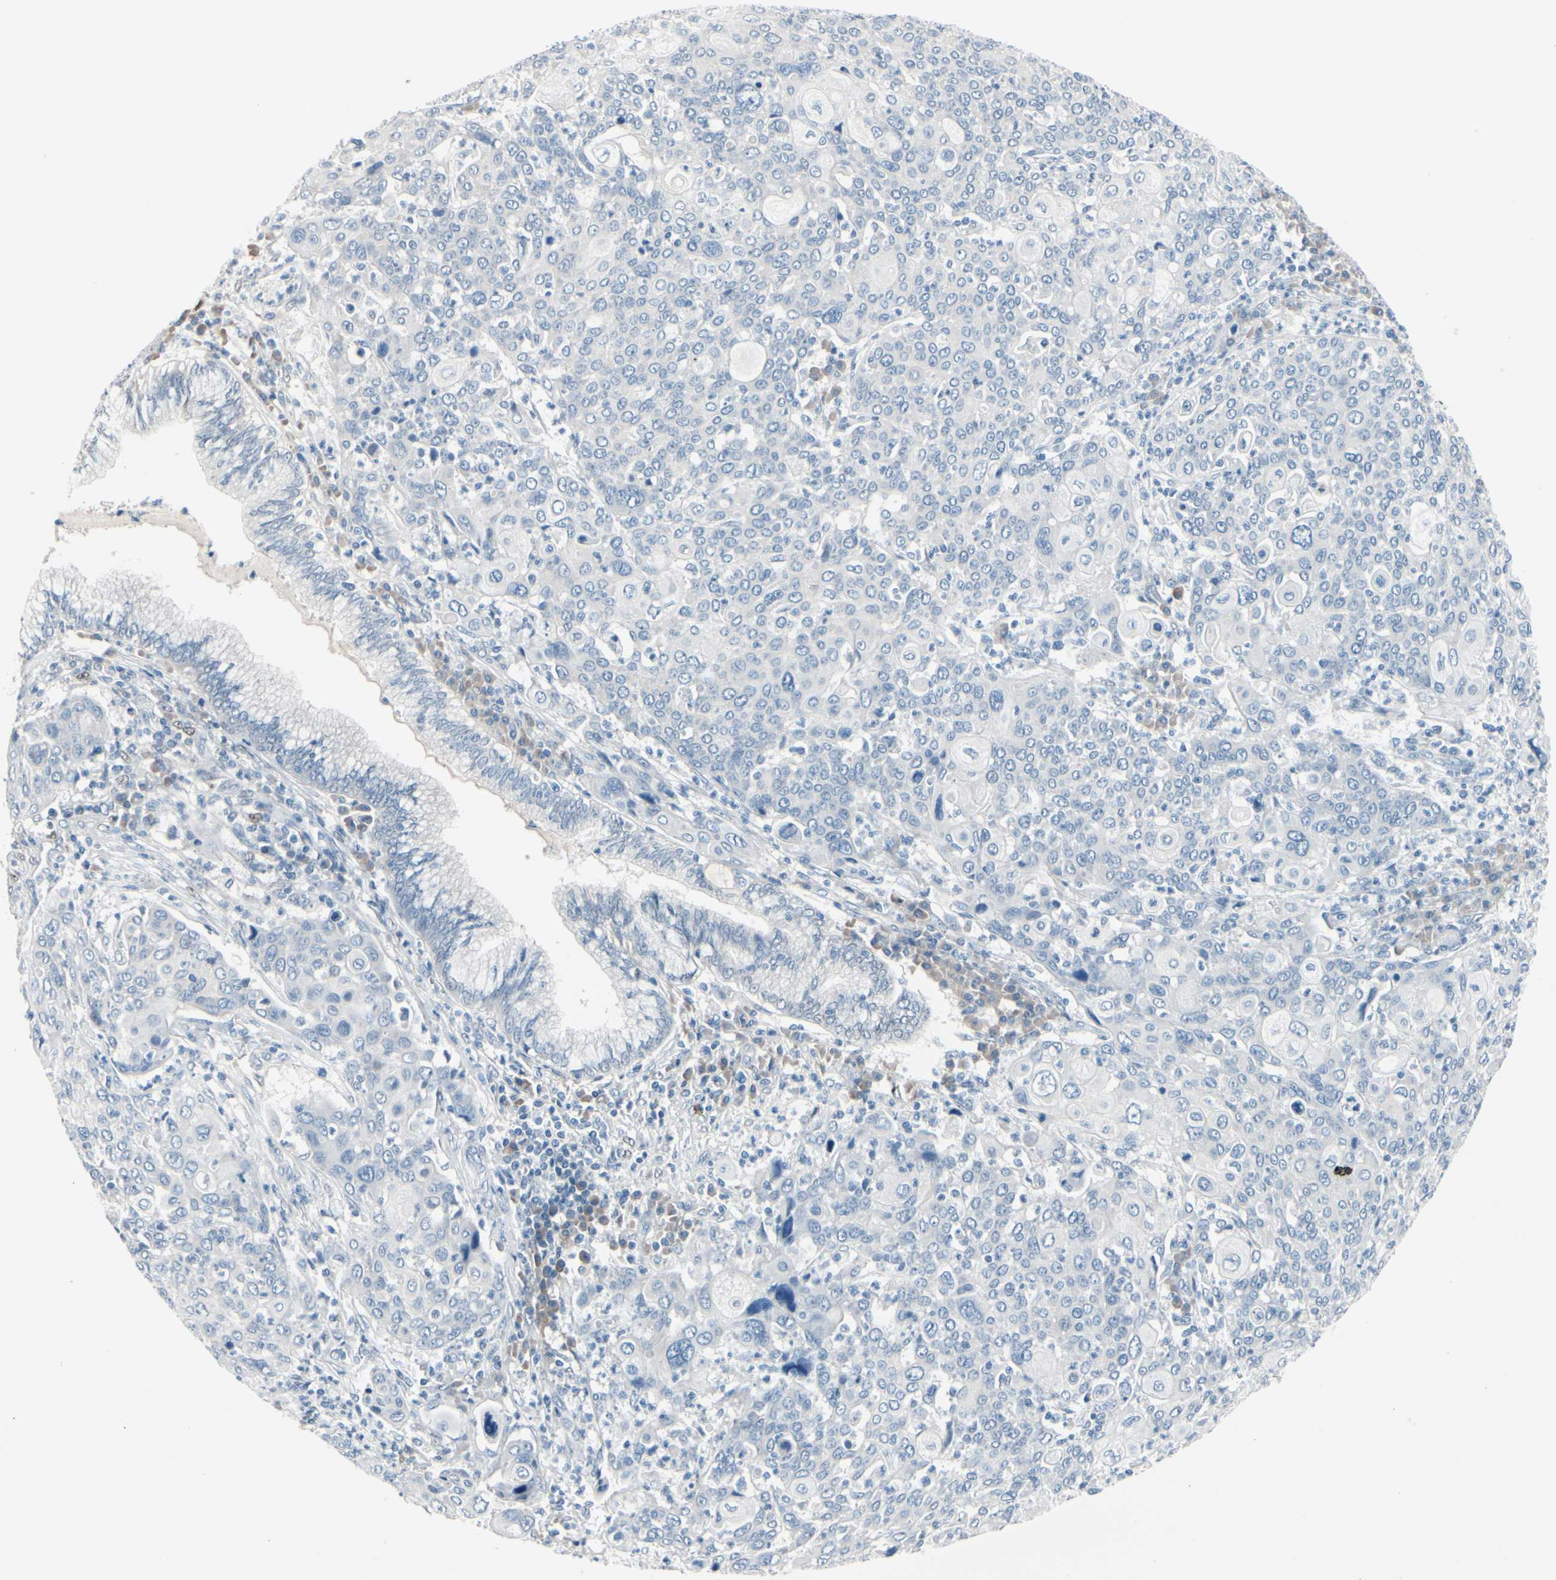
{"staining": {"intensity": "negative", "quantity": "none", "location": "none"}, "tissue": "cervical cancer", "cell_type": "Tumor cells", "image_type": "cancer", "snomed": [{"axis": "morphology", "description": "Squamous cell carcinoma, NOS"}, {"axis": "topography", "description": "Cervix"}], "caption": "DAB immunohistochemical staining of human squamous cell carcinoma (cervical) shows no significant expression in tumor cells.", "gene": "PGR", "patient": {"sex": "female", "age": 40}}